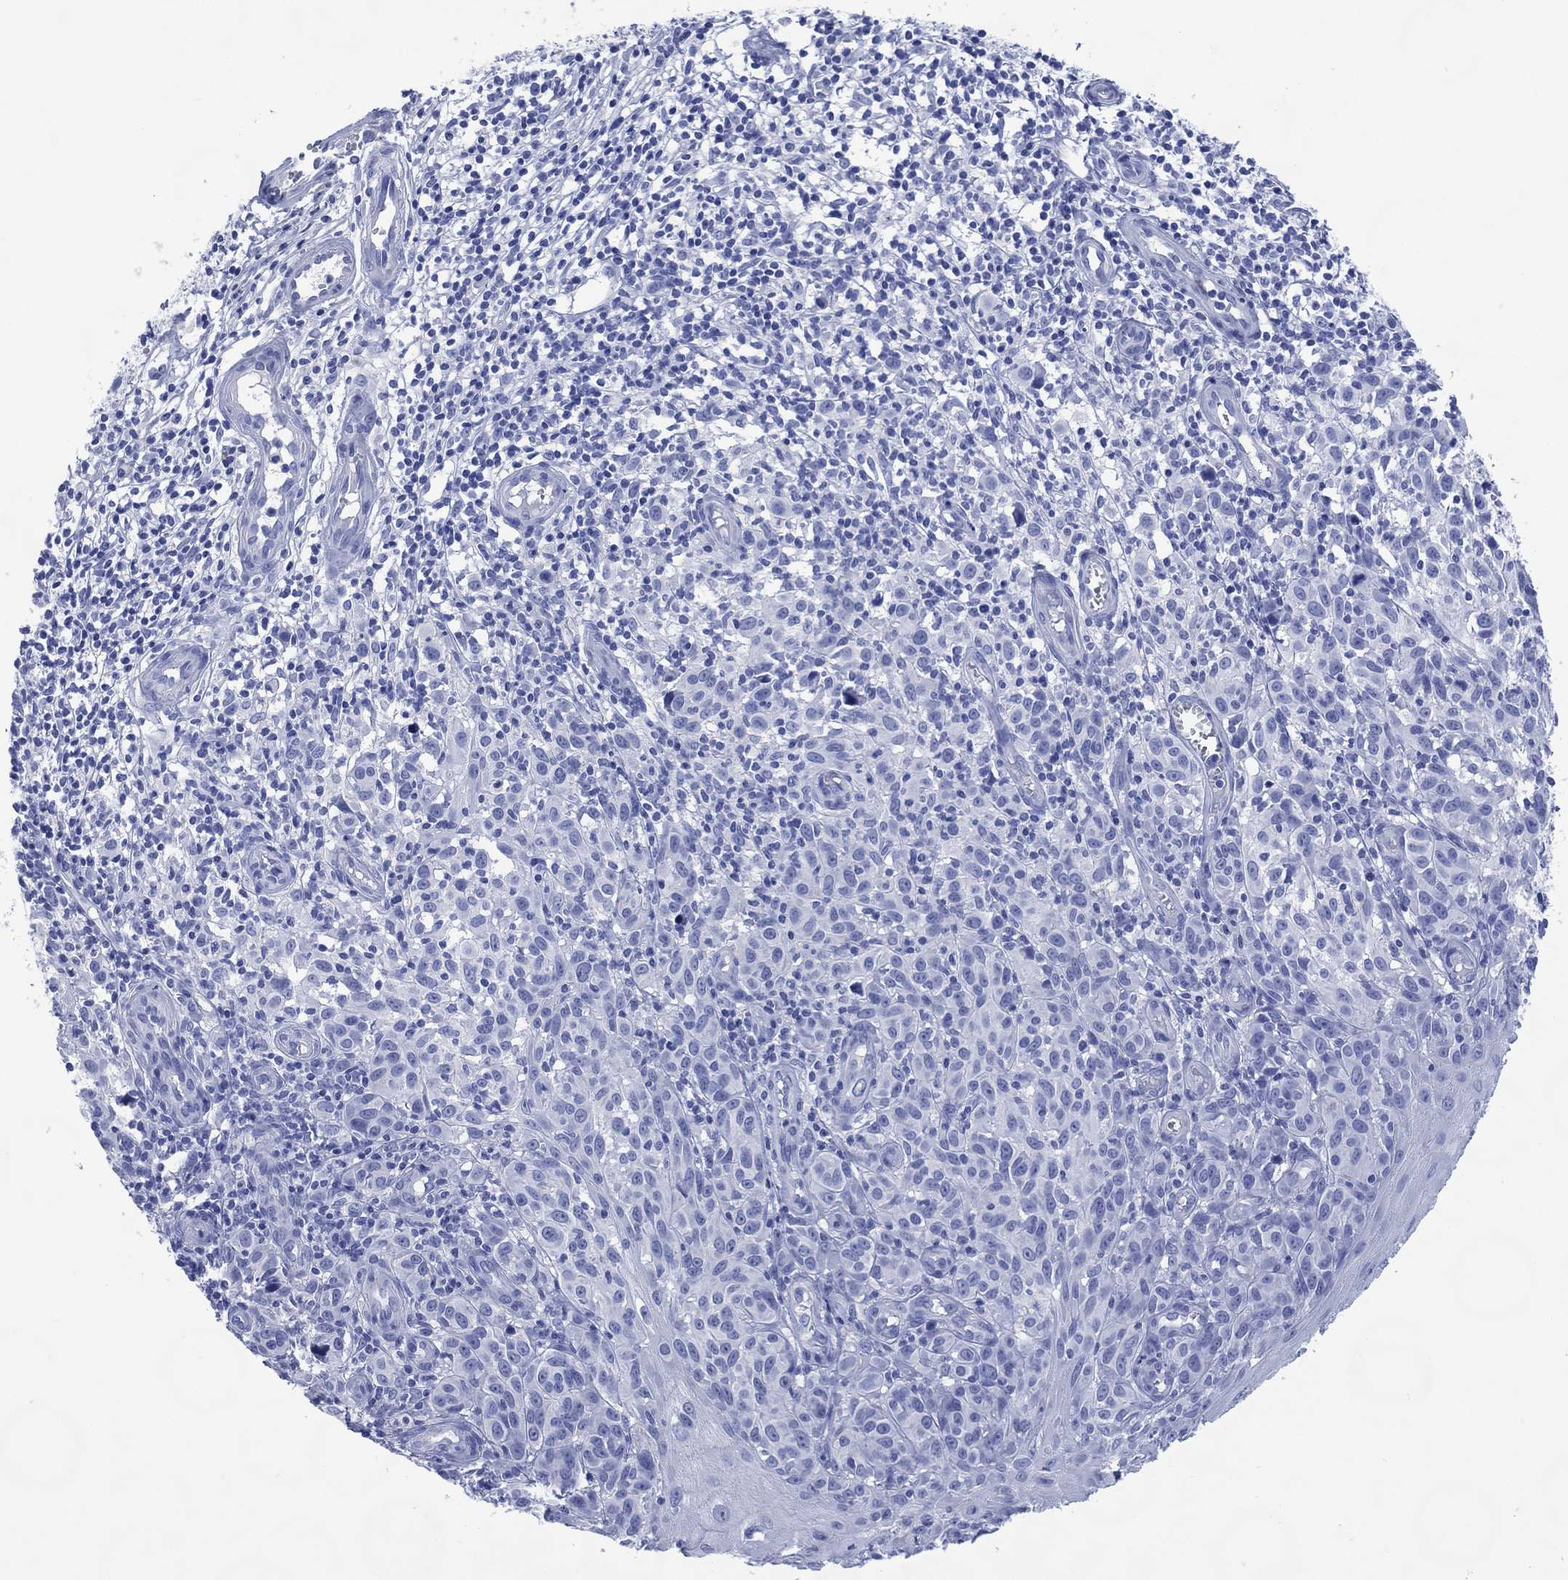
{"staining": {"intensity": "negative", "quantity": "none", "location": "none"}, "tissue": "melanoma", "cell_type": "Tumor cells", "image_type": "cancer", "snomed": [{"axis": "morphology", "description": "Malignant melanoma, NOS"}, {"axis": "topography", "description": "Skin"}], "caption": "Immunohistochemistry of human malignant melanoma shows no positivity in tumor cells.", "gene": "SHCBP1L", "patient": {"sex": "female", "age": 53}}